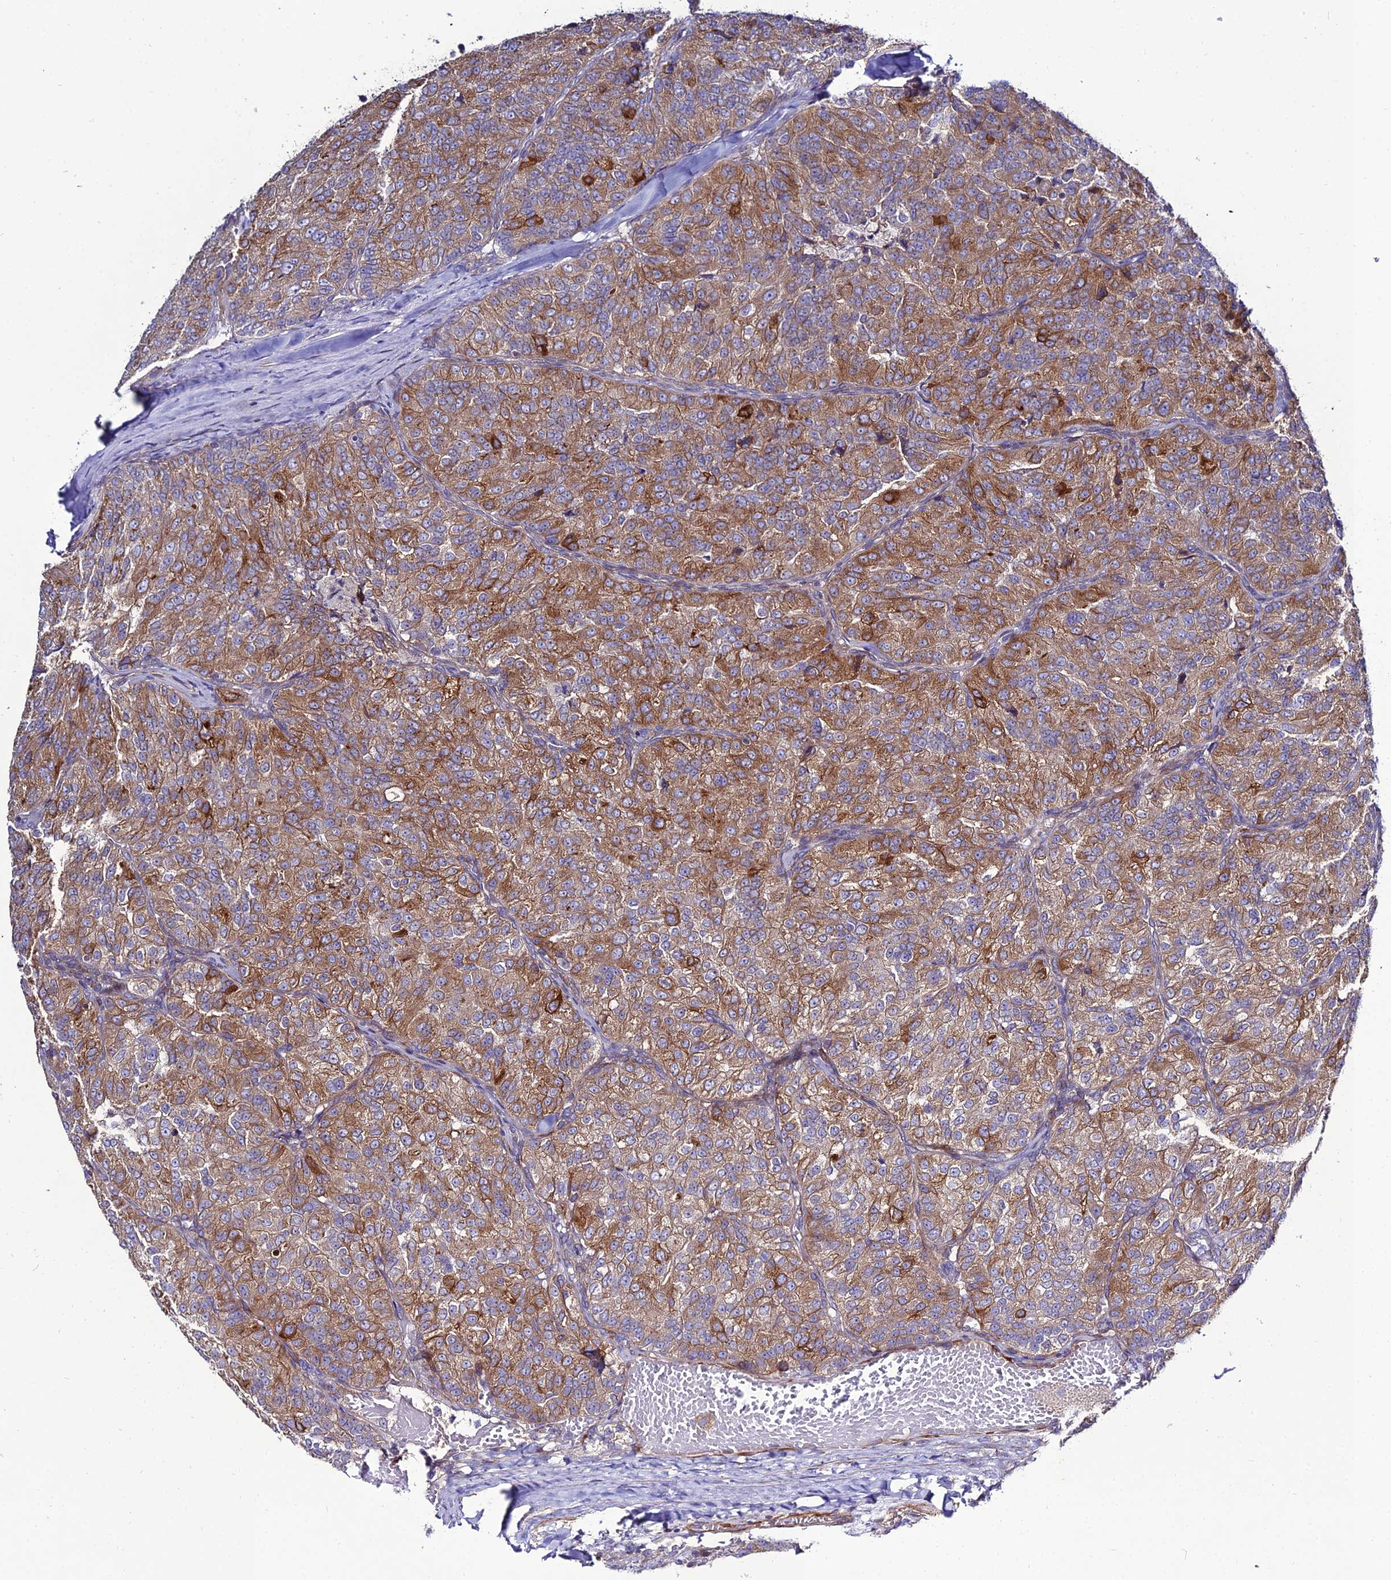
{"staining": {"intensity": "moderate", "quantity": ">75%", "location": "cytoplasmic/membranous"}, "tissue": "renal cancer", "cell_type": "Tumor cells", "image_type": "cancer", "snomed": [{"axis": "morphology", "description": "Adenocarcinoma, NOS"}, {"axis": "topography", "description": "Kidney"}], "caption": "A photomicrograph showing moderate cytoplasmic/membranous expression in about >75% of tumor cells in renal cancer, as visualized by brown immunohistochemical staining.", "gene": "ARL6IP1", "patient": {"sex": "female", "age": 63}}